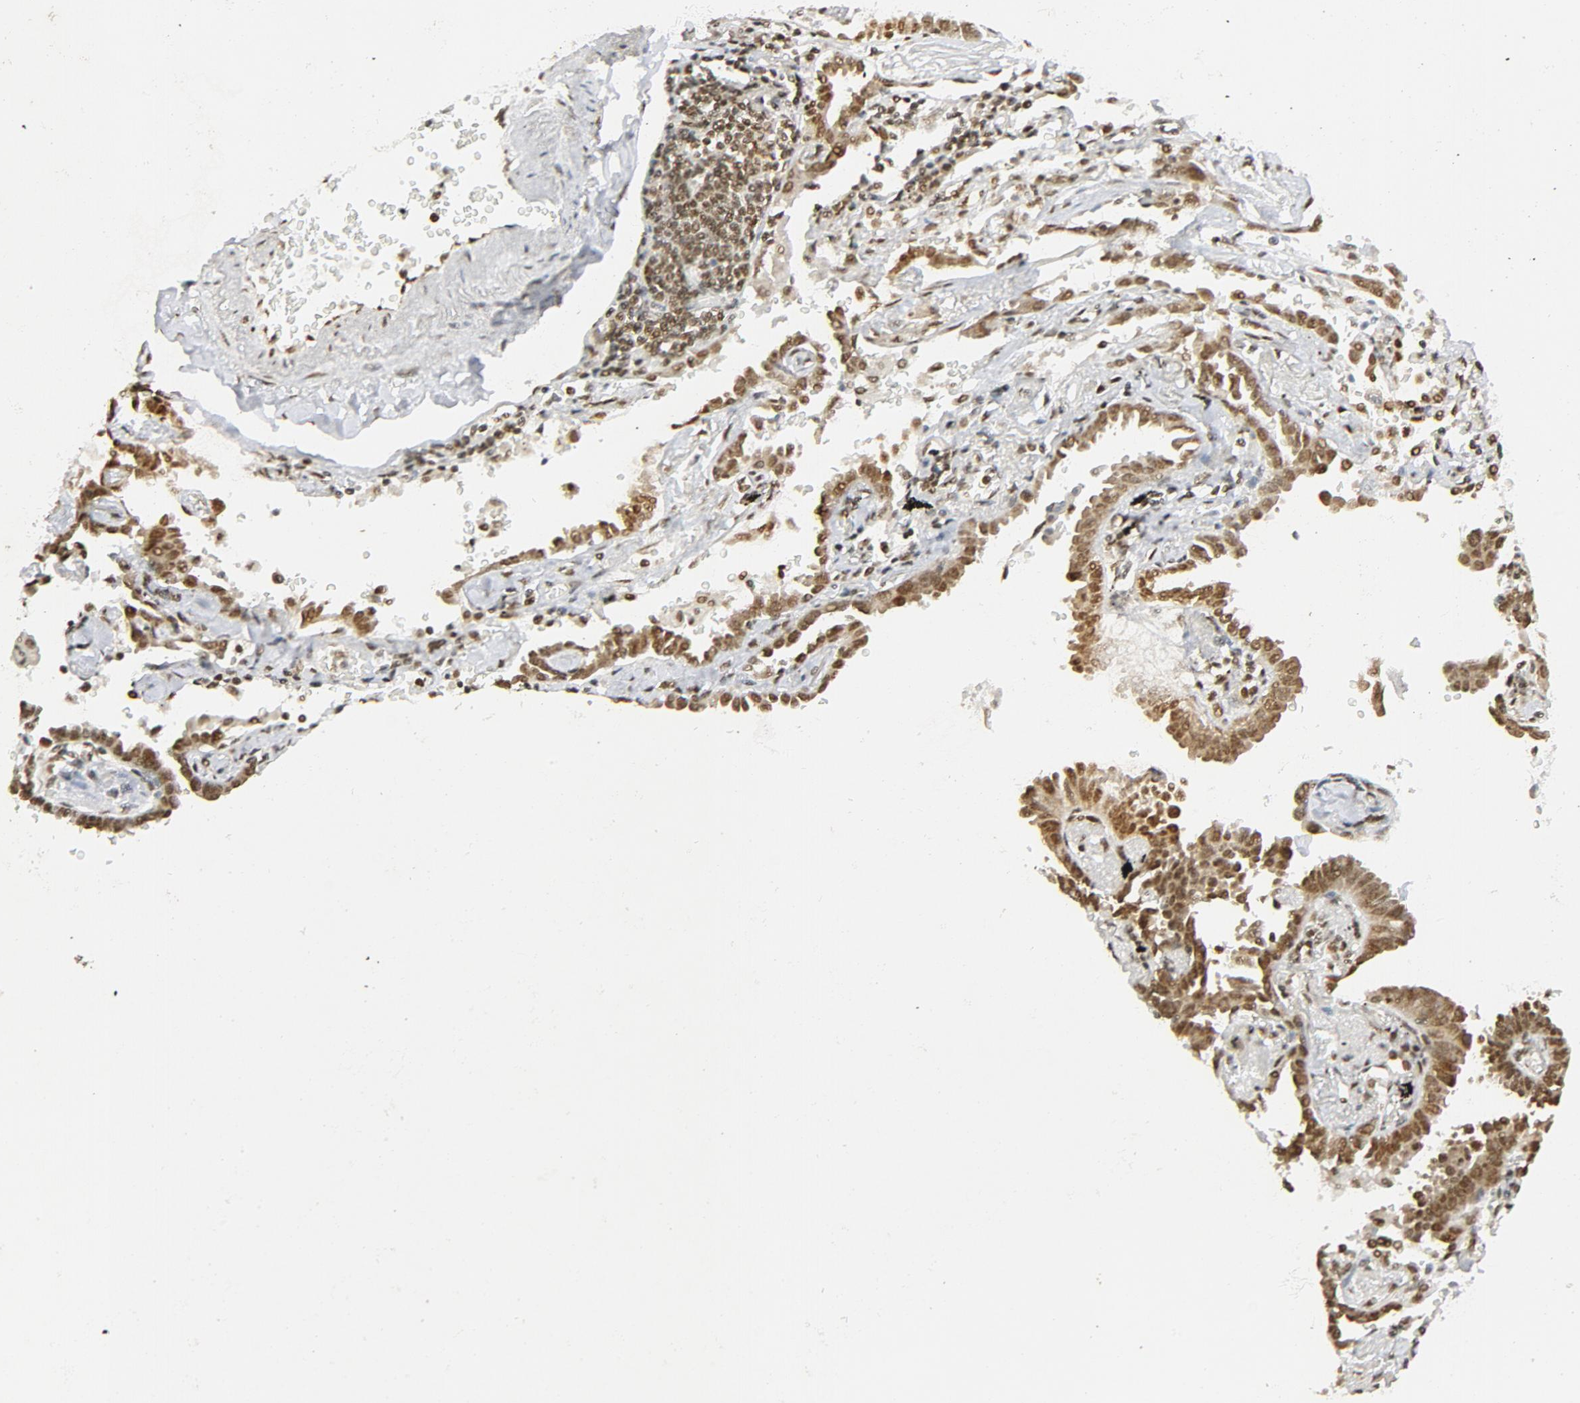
{"staining": {"intensity": "moderate", "quantity": ">75%", "location": "nuclear"}, "tissue": "lung cancer", "cell_type": "Tumor cells", "image_type": "cancer", "snomed": [{"axis": "morphology", "description": "Adenocarcinoma, NOS"}, {"axis": "topography", "description": "Lung"}], "caption": "Immunohistochemical staining of lung cancer (adenocarcinoma) displays medium levels of moderate nuclear staining in approximately >75% of tumor cells. Nuclei are stained in blue.", "gene": "ERCC1", "patient": {"sex": "female", "age": 64}}